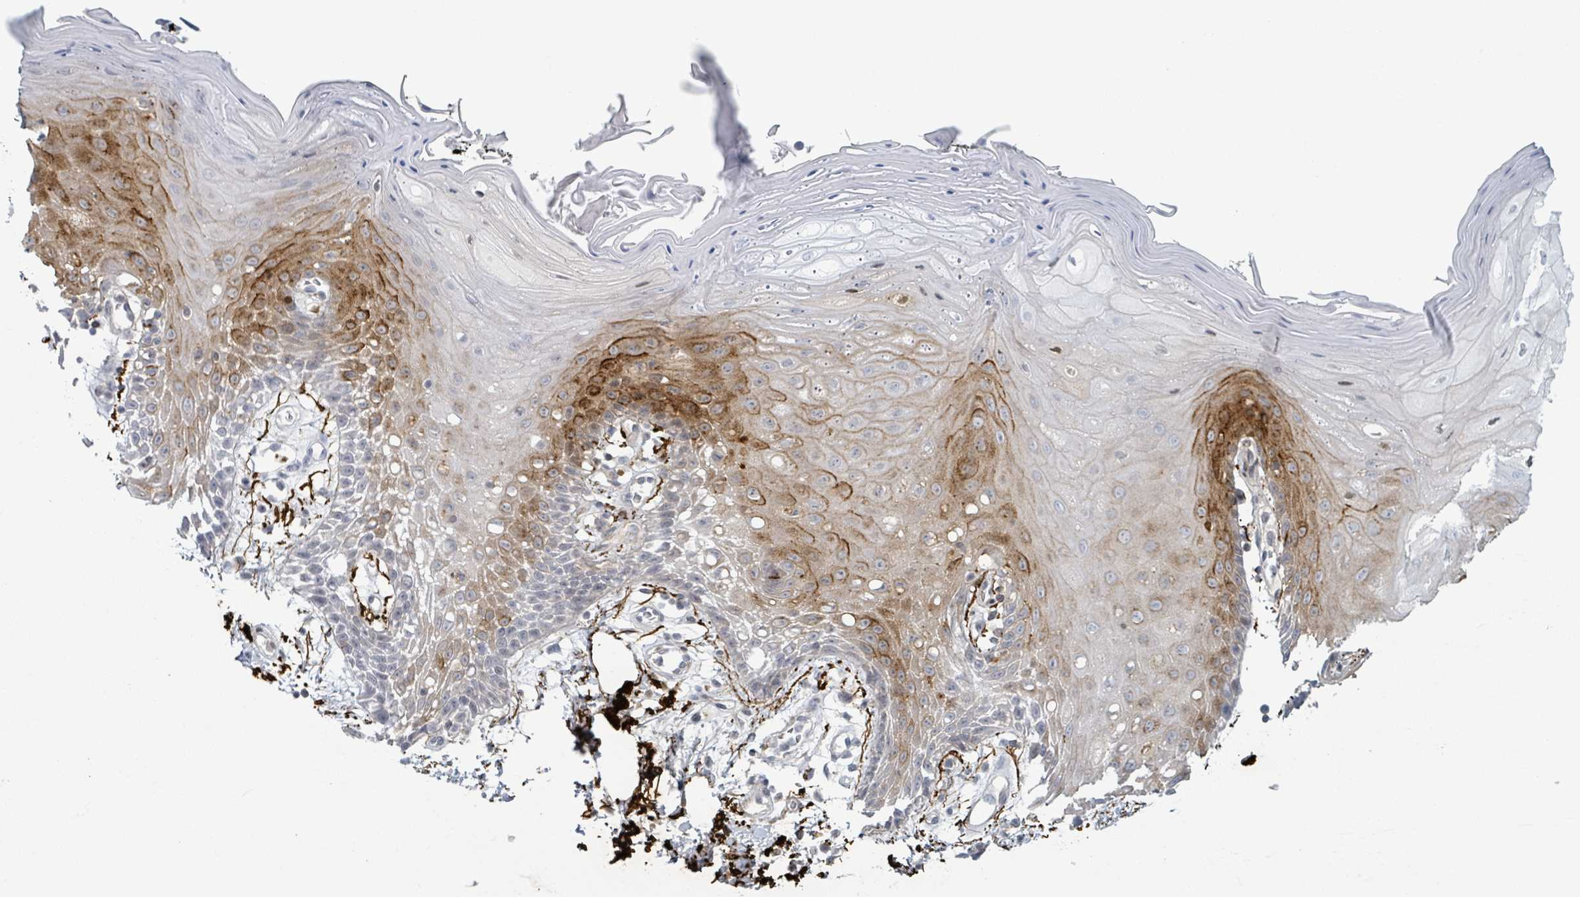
{"staining": {"intensity": "strong", "quantity": "<25%", "location": "cytoplasmic/membranous"}, "tissue": "oral mucosa", "cell_type": "Squamous epithelial cells", "image_type": "normal", "snomed": [{"axis": "morphology", "description": "Normal tissue, NOS"}, {"axis": "topography", "description": "Oral tissue"}, {"axis": "topography", "description": "Tounge, NOS"}], "caption": "An image of human oral mucosa stained for a protein demonstrates strong cytoplasmic/membranous brown staining in squamous epithelial cells. The protein of interest is stained brown, and the nuclei are stained in blue (DAB (3,3'-diaminobenzidine) IHC with brightfield microscopy, high magnification).", "gene": "GPR15LG", "patient": {"sex": "female", "age": 59}}